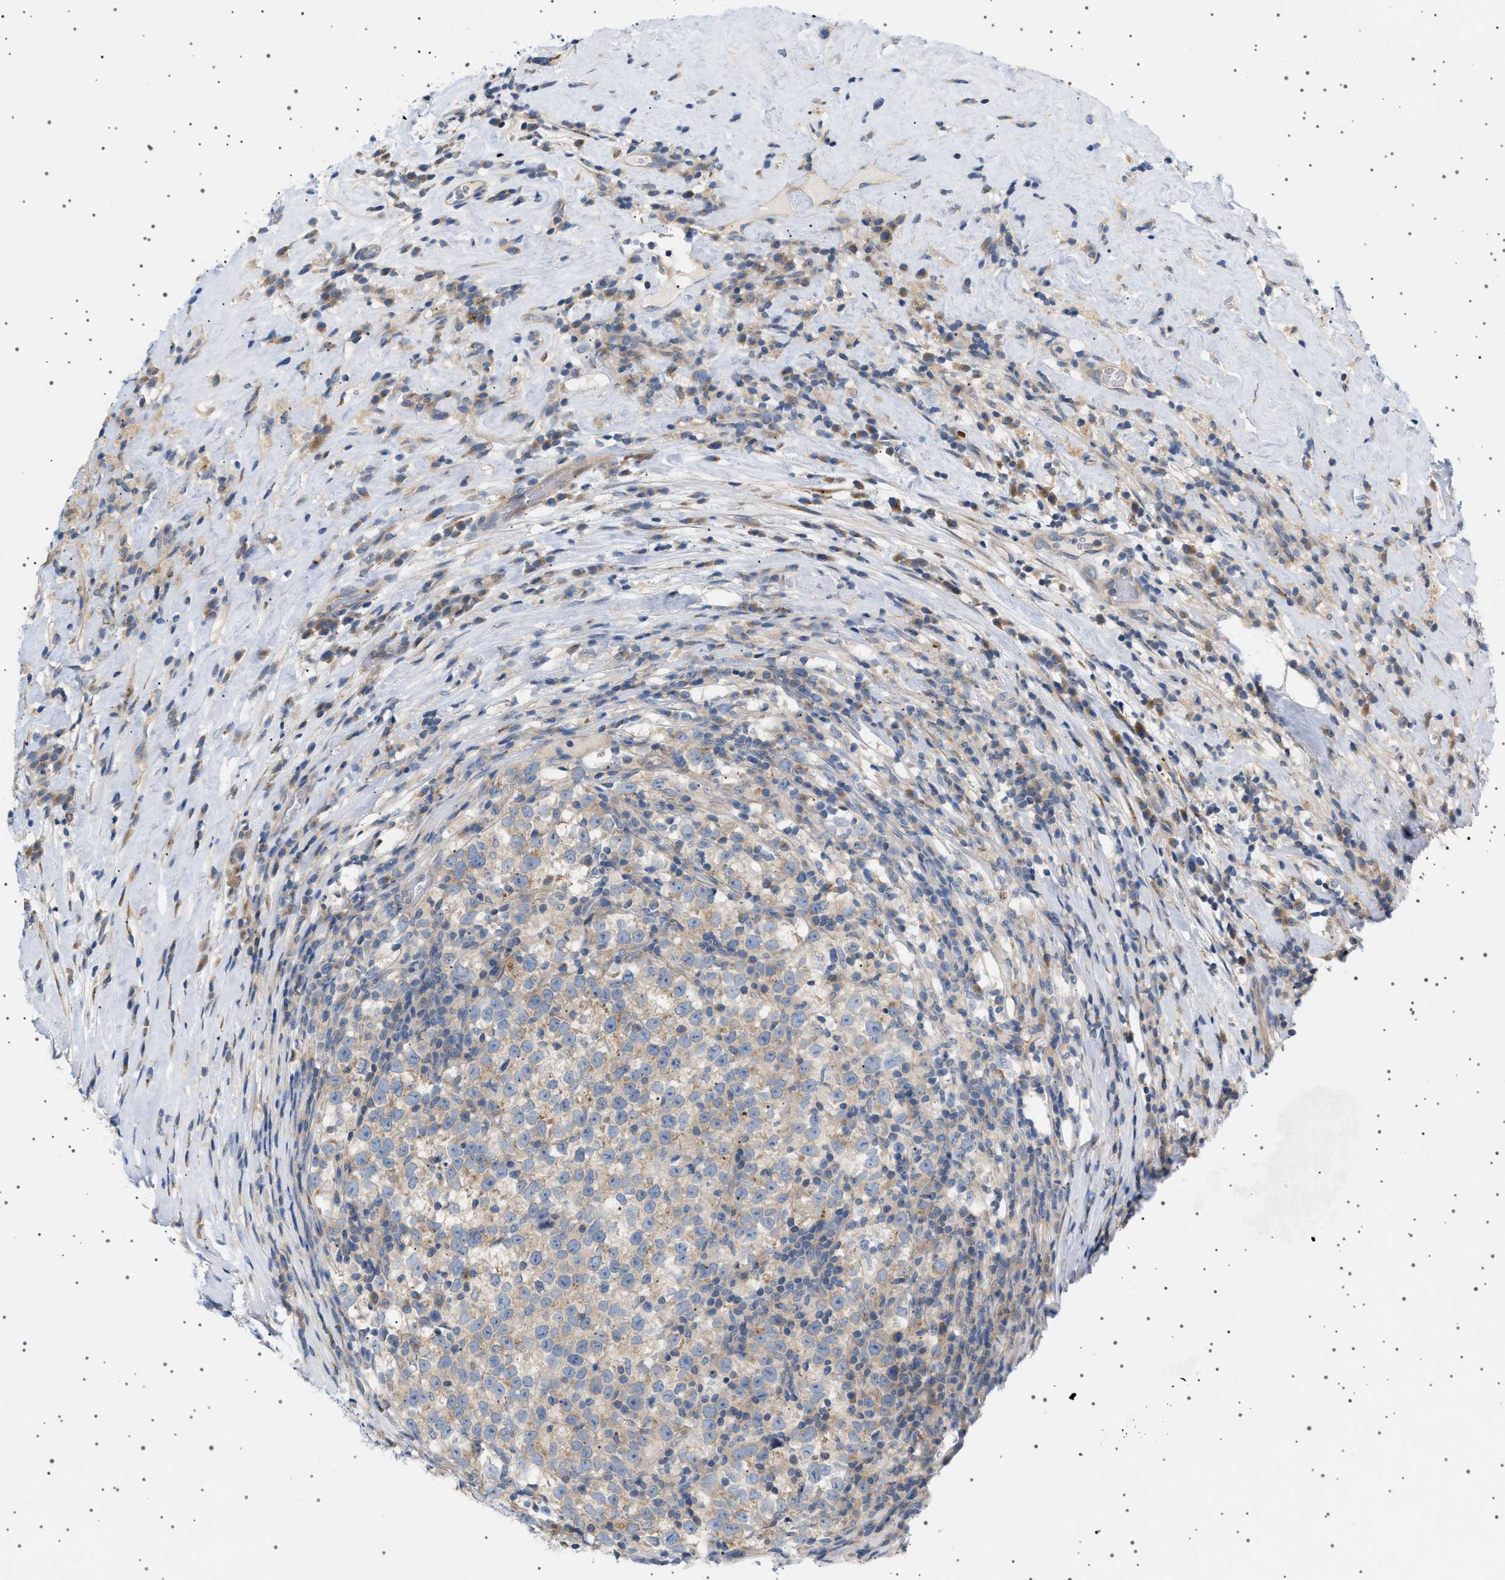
{"staining": {"intensity": "weak", "quantity": "<25%", "location": "cytoplasmic/membranous"}, "tissue": "testis cancer", "cell_type": "Tumor cells", "image_type": "cancer", "snomed": [{"axis": "morphology", "description": "Normal tissue, NOS"}, {"axis": "morphology", "description": "Seminoma, NOS"}, {"axis": "topography", "description": "Testis"}], "caption": "High power microscopy micrograph of an immunohistochemistry (IHC) photomicrograph of seminoma (testis), revealing no significant positivity in tumor cells.", "gene": "ADCY10", "patient": {"sex": "male", "age": 43}}